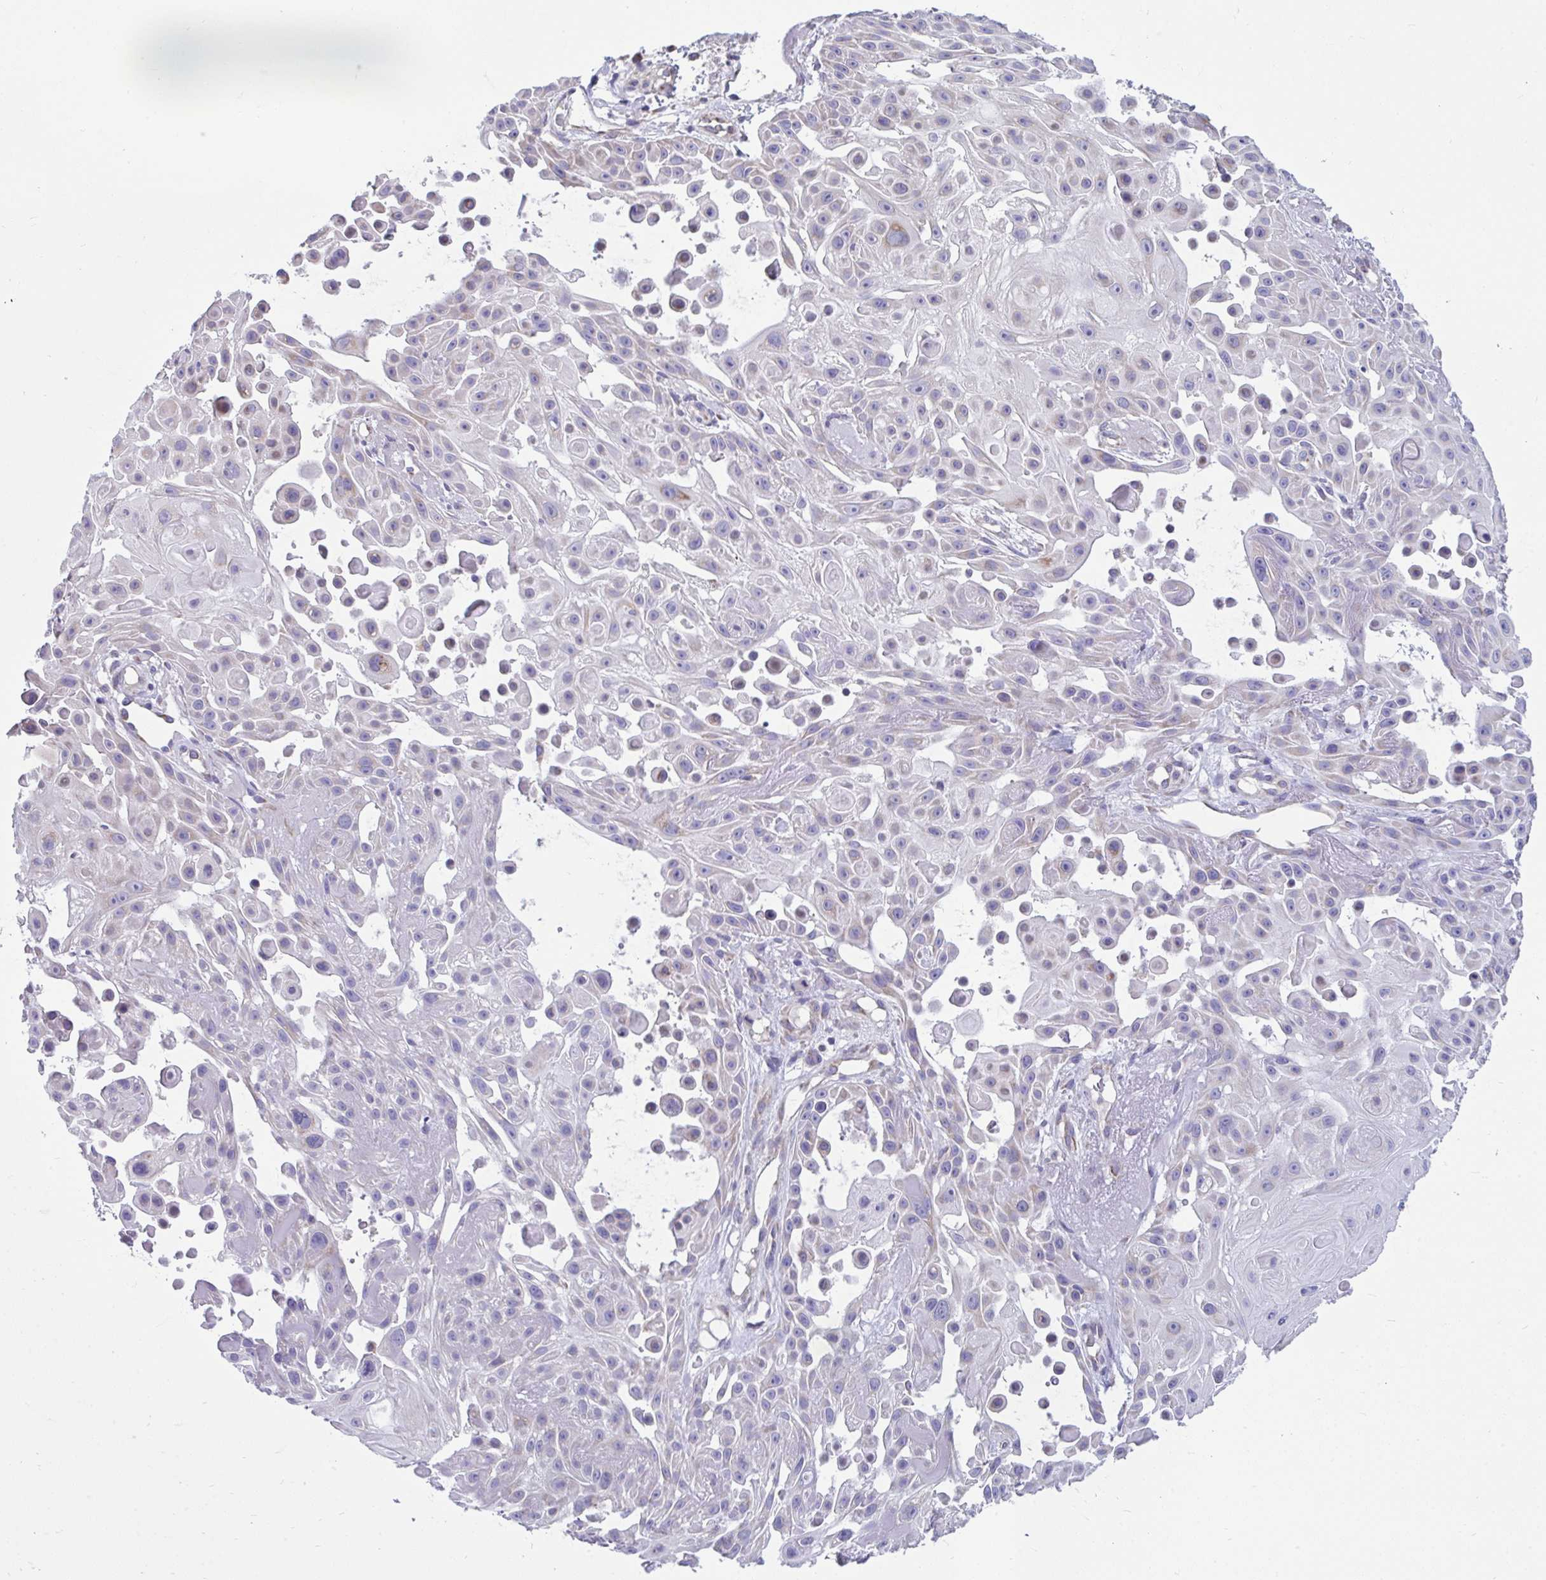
{"staining": {"intensity": "negative", "quantity": "none", "location": "none"}, "tissue": "skin cancer", "cell_type": "Tumor cells", "image_type": "cancer", "snomed": [{"axis": "morphology", "description": "Squamous cell carcinoma, NOS"}, {"axis": "topography", "description": "Skin"}], "caption": "Tumor cells are negative for brown protein staining in skin cancer (squamous cell carcinoma).", "gene": "LINGO4", "patient": {"sex": "male", "age": 91}}